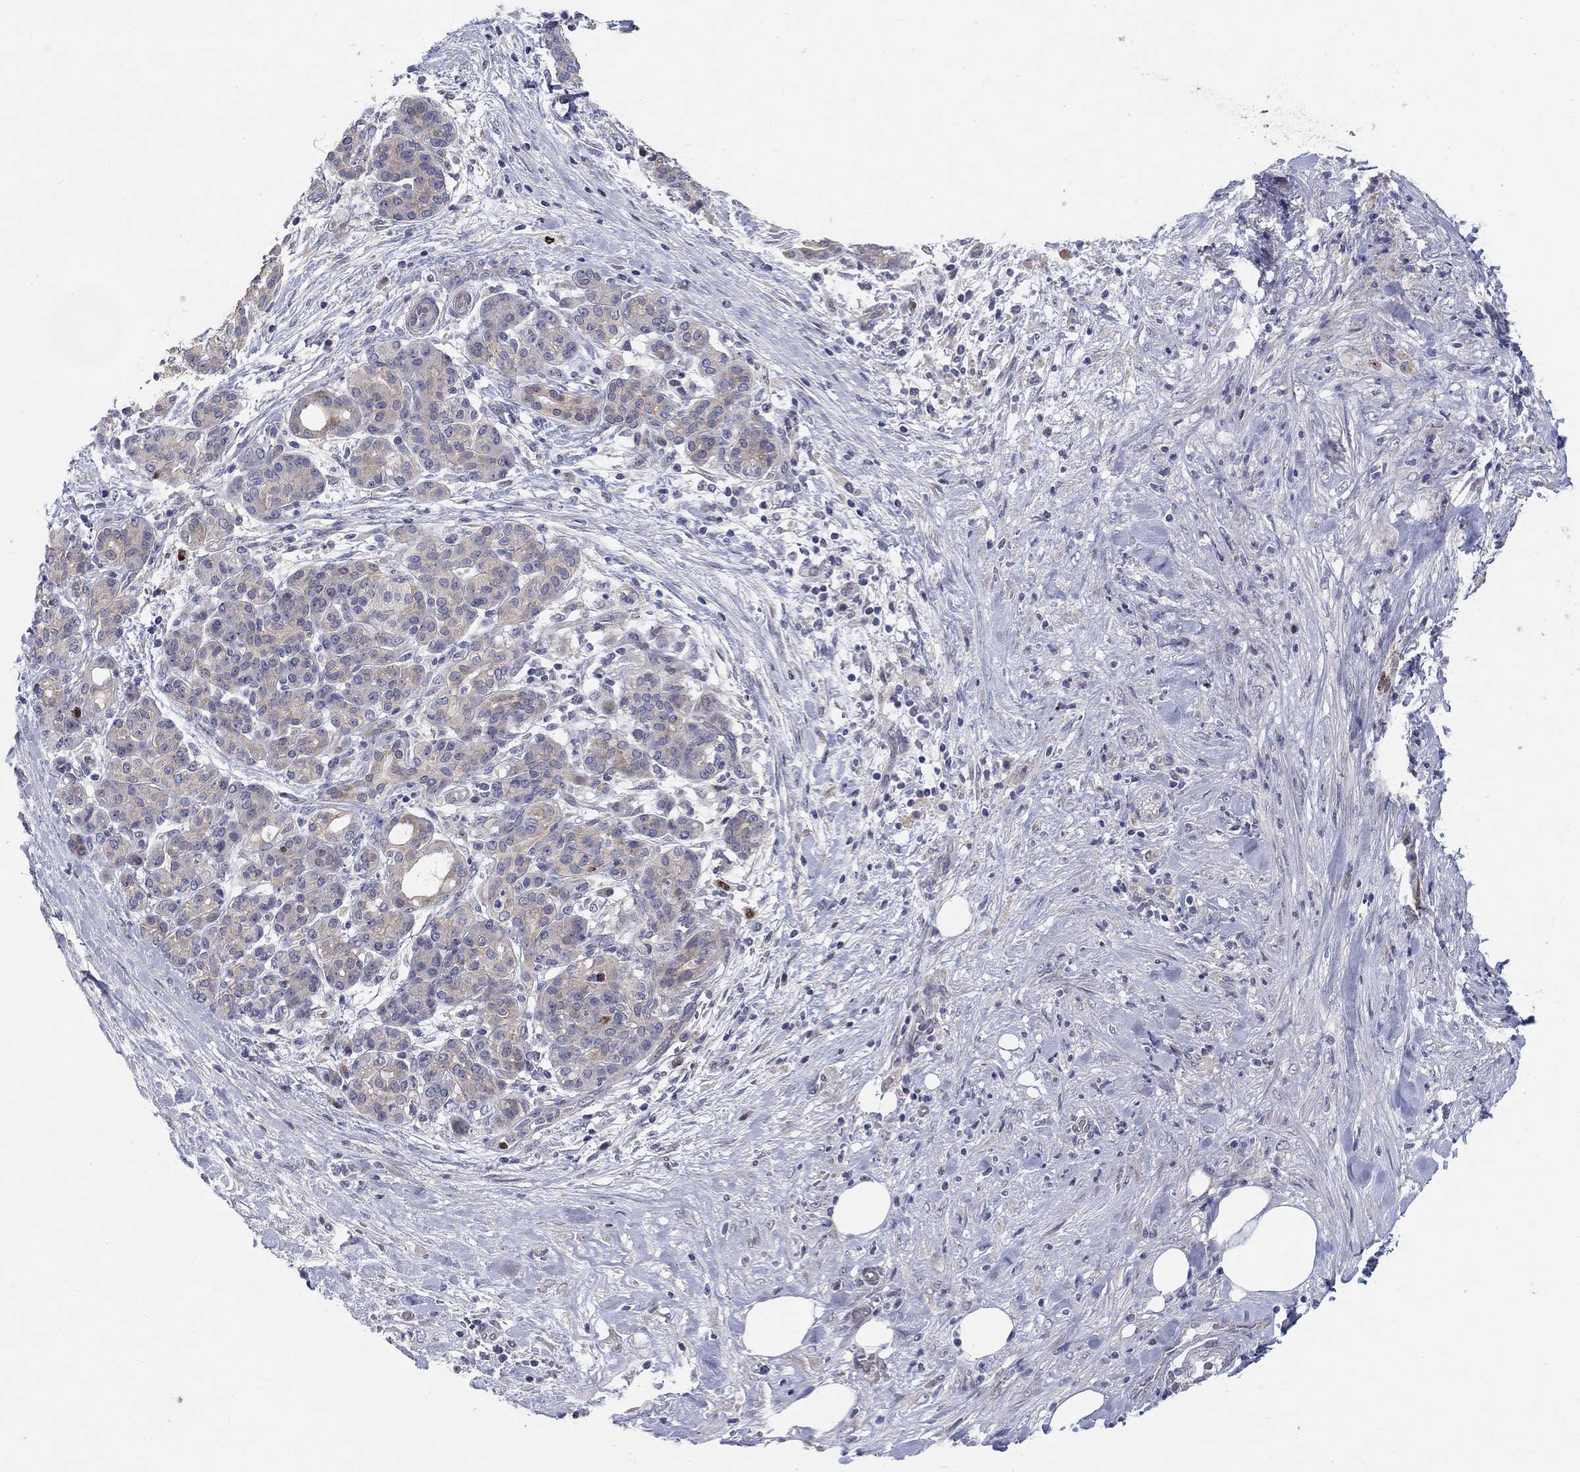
{"staining": {"intensity": "strong", "quantity": "<25%", "location": "nuclear"}, "tissue": "pancreatic cancer", "cell_type": "Tumor cells", "image_type": "cancer", "snomed": [{"axis": "morphology", "description": "Adenocarcinoma, NOS"}, {"axis": "topography", "description": "Pancreas"}], "caption": "The micrograph reveals immunohistochemical staining of pancreatic cancer (adenocarcinoma). There is strong nuclear positivity is appreciated in approximately <25% of tumor cells.", "gene": "PRC1", "patient": {"sex": "male", "age": 44}}